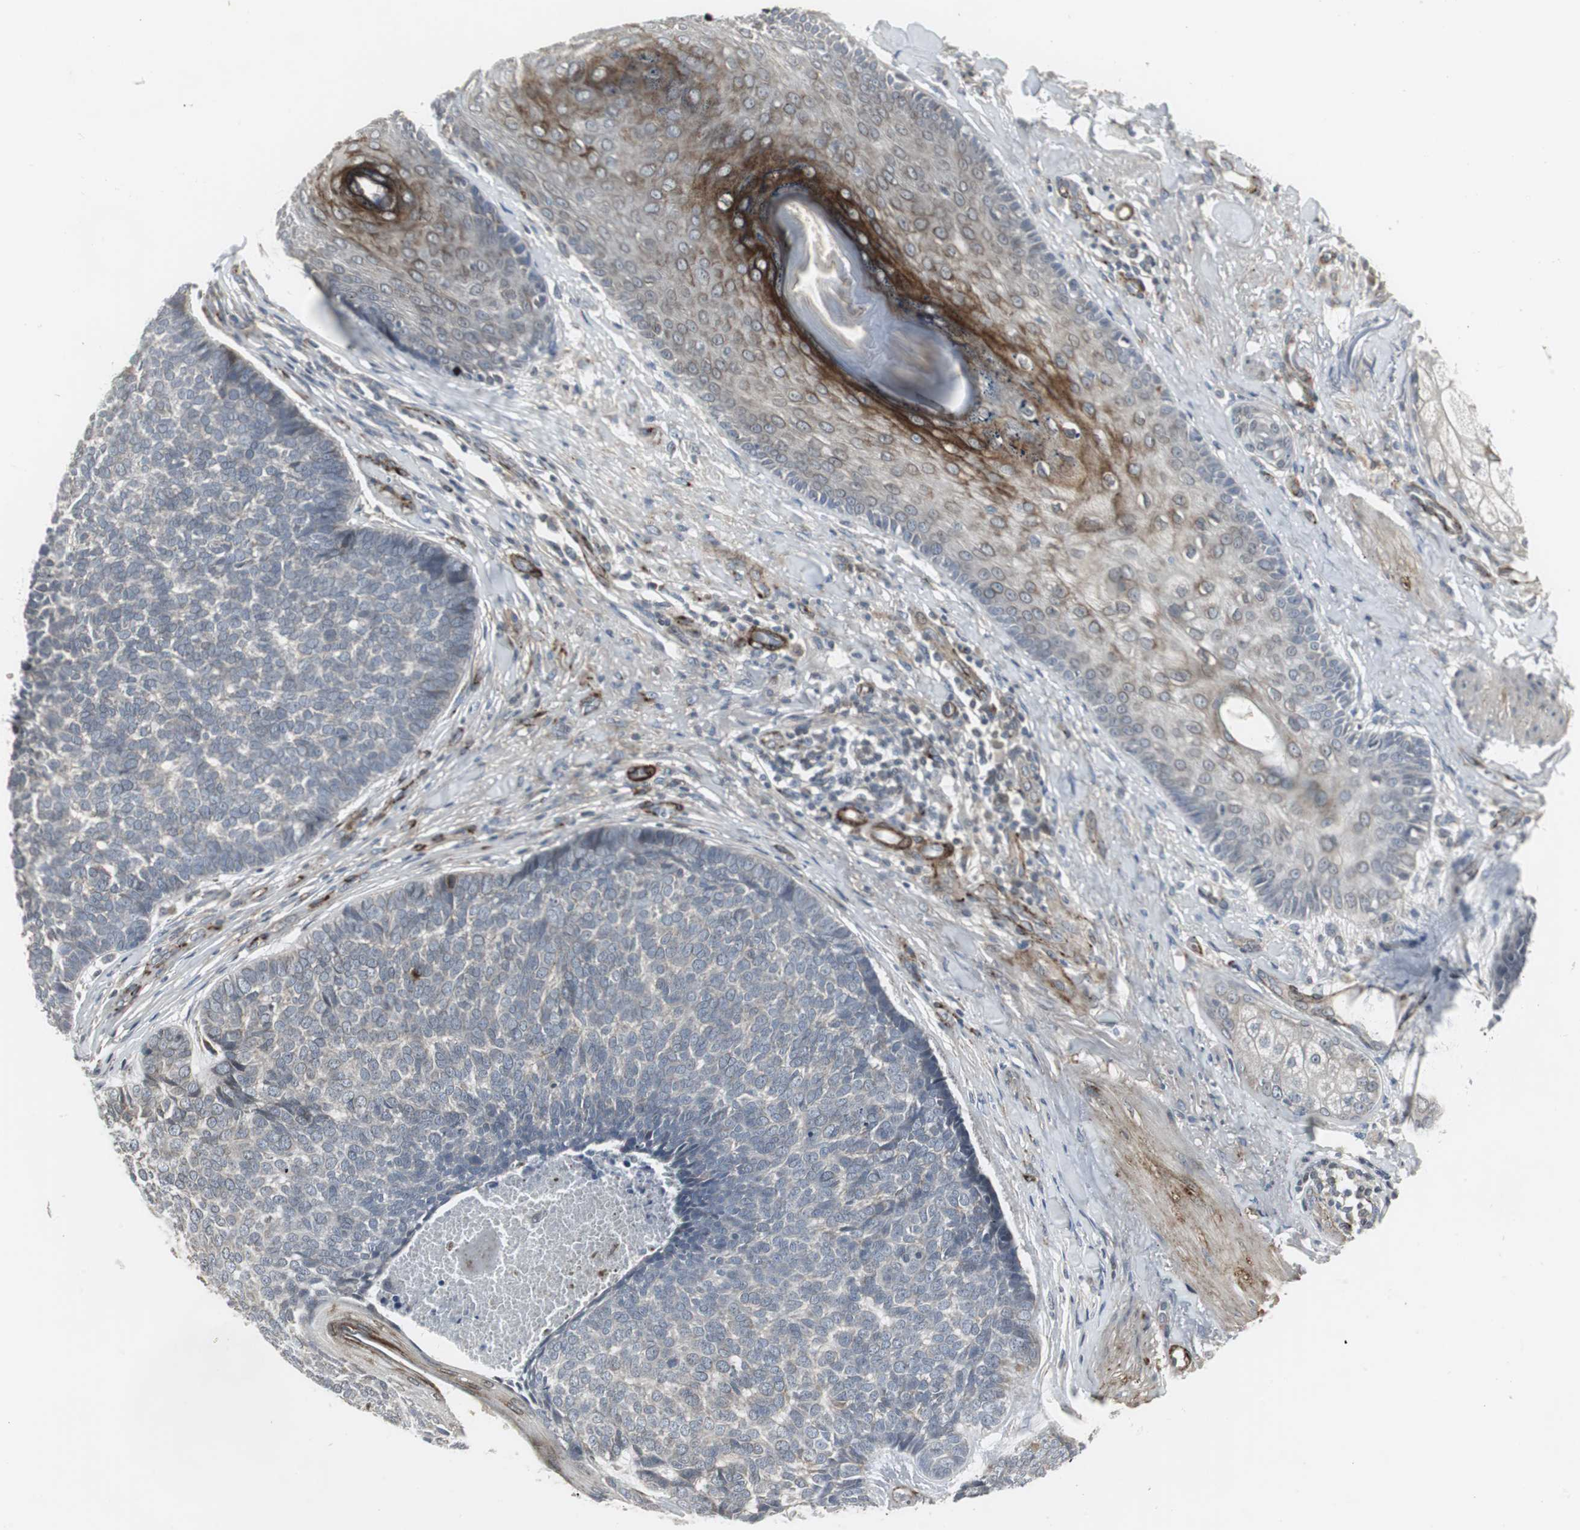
{"staining": {"intensity": "negative", "quantity": "none", "location": "none"}, "tissue": "skin cancer", "cell_type": "Tumor cells", "image_type": "cancer", "snomed": [{"axis": "morphology", "description": "Basal cell carcinoma"}, {"axis": "topography", "description": "Skin"}], "caption": "Tumor cells are negative for protein expression in human skin cancer.", "gene": "SCYL3", "patient": {"sex": "male", "age": 84}}